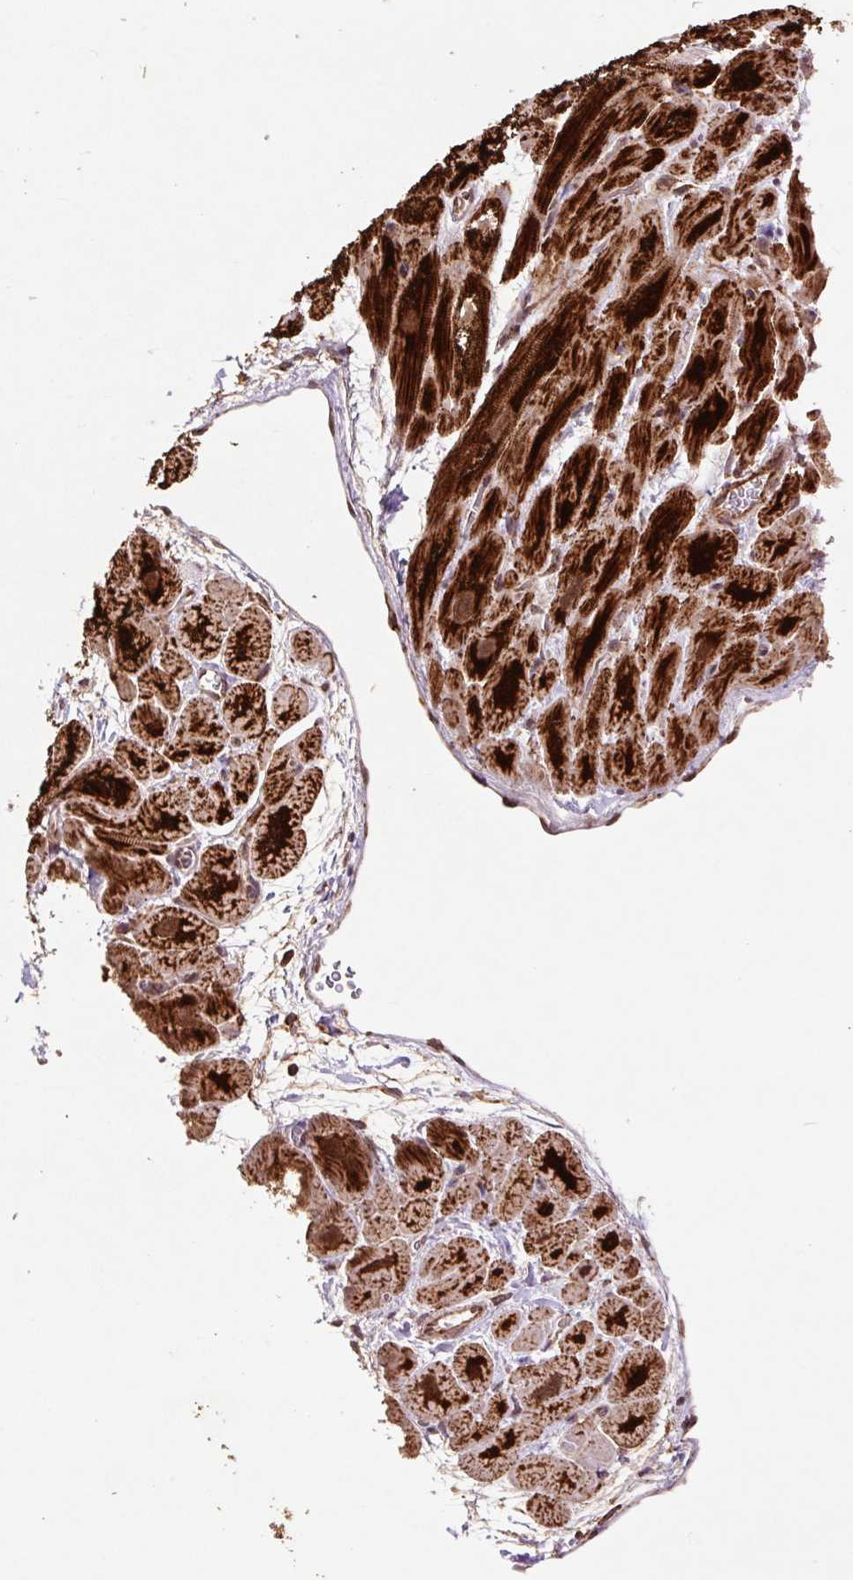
{"staining": {"intensity": "strong", "quantity": ">75%", "location": "cytoplasmic/membranous"}, "tissue": "heart muscle", "cell_type": "Cardiomyocytes", "image_type": "normal", "snomed": [{"axis": "morphology", "description": "Normal tissue, NOS"}, {"axis": "topography", "description": "Heart"}], "caption": "Immunohistochemistry (IHC) histopathology image of benign human heart muscle stained for a protein (brown), which exhibits high levels of strong cytoplasmic/membranous staining in approximately >75% of cardiomyocytes.", "gene": "ATP5F1A", "patient": {"sex": "male", "age": 49}}